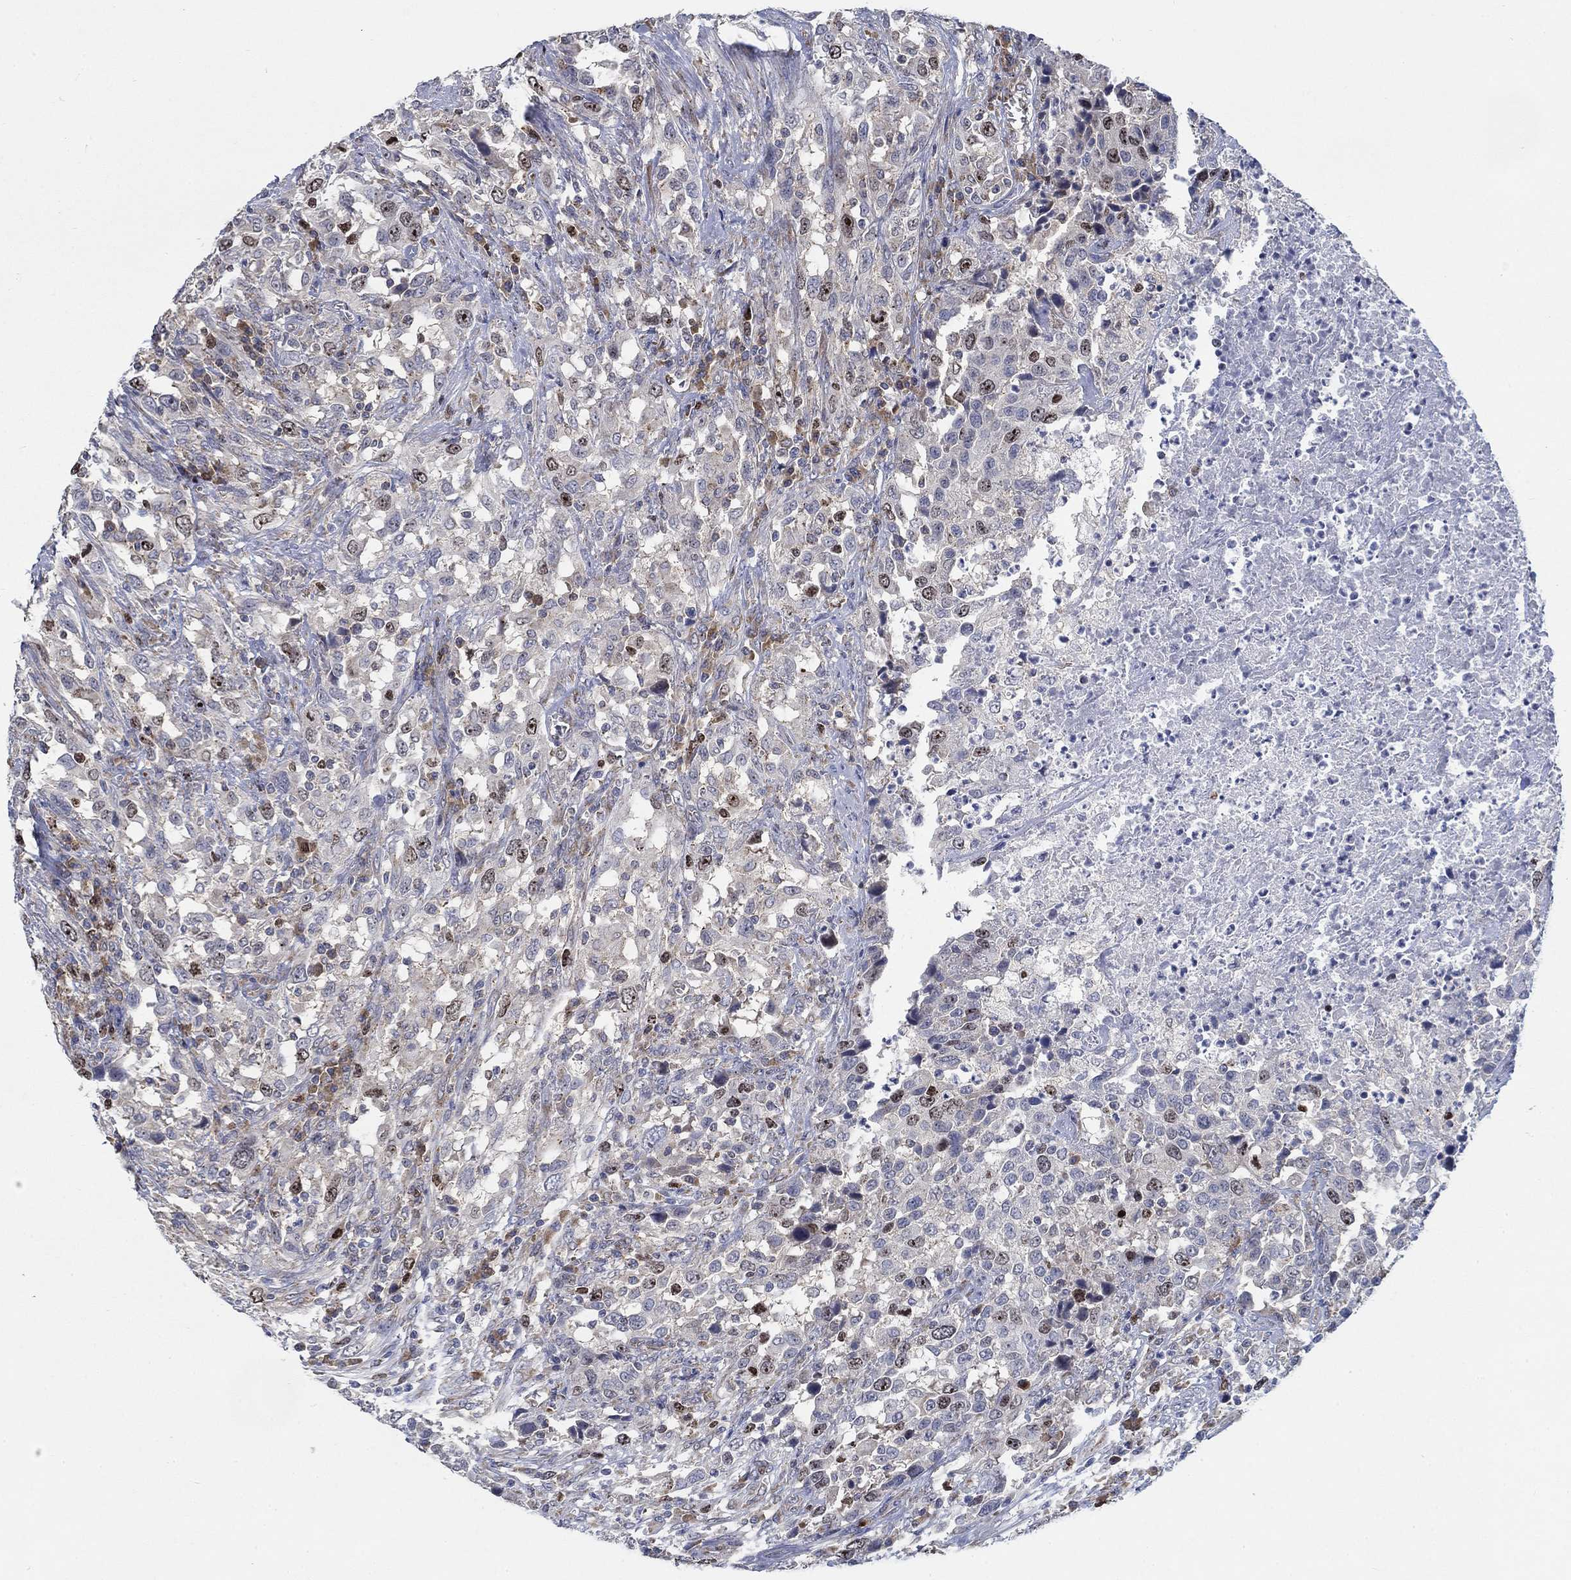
{"staining": {"intensity": "negative", "quantity": "none", "location": "none"}, "tissue": "urothelial cancer", "cell_type": "Tumor cells", "image_type": "cancer", "snomed": [{"axis": "morphology", "description": "Urothelial carcinoma, NOS"}, {"axis": "morphology", "description": "Urothelial carcinoma, High grade"}, {"axis": "topography", "description": "Urinary bladder"}], "caption": "Immunohistochemistry of urothelial cancer exhibits no staining in tumor cells.", "gene": "MMP24", "patient": {"sex": "female", "age": 64}}